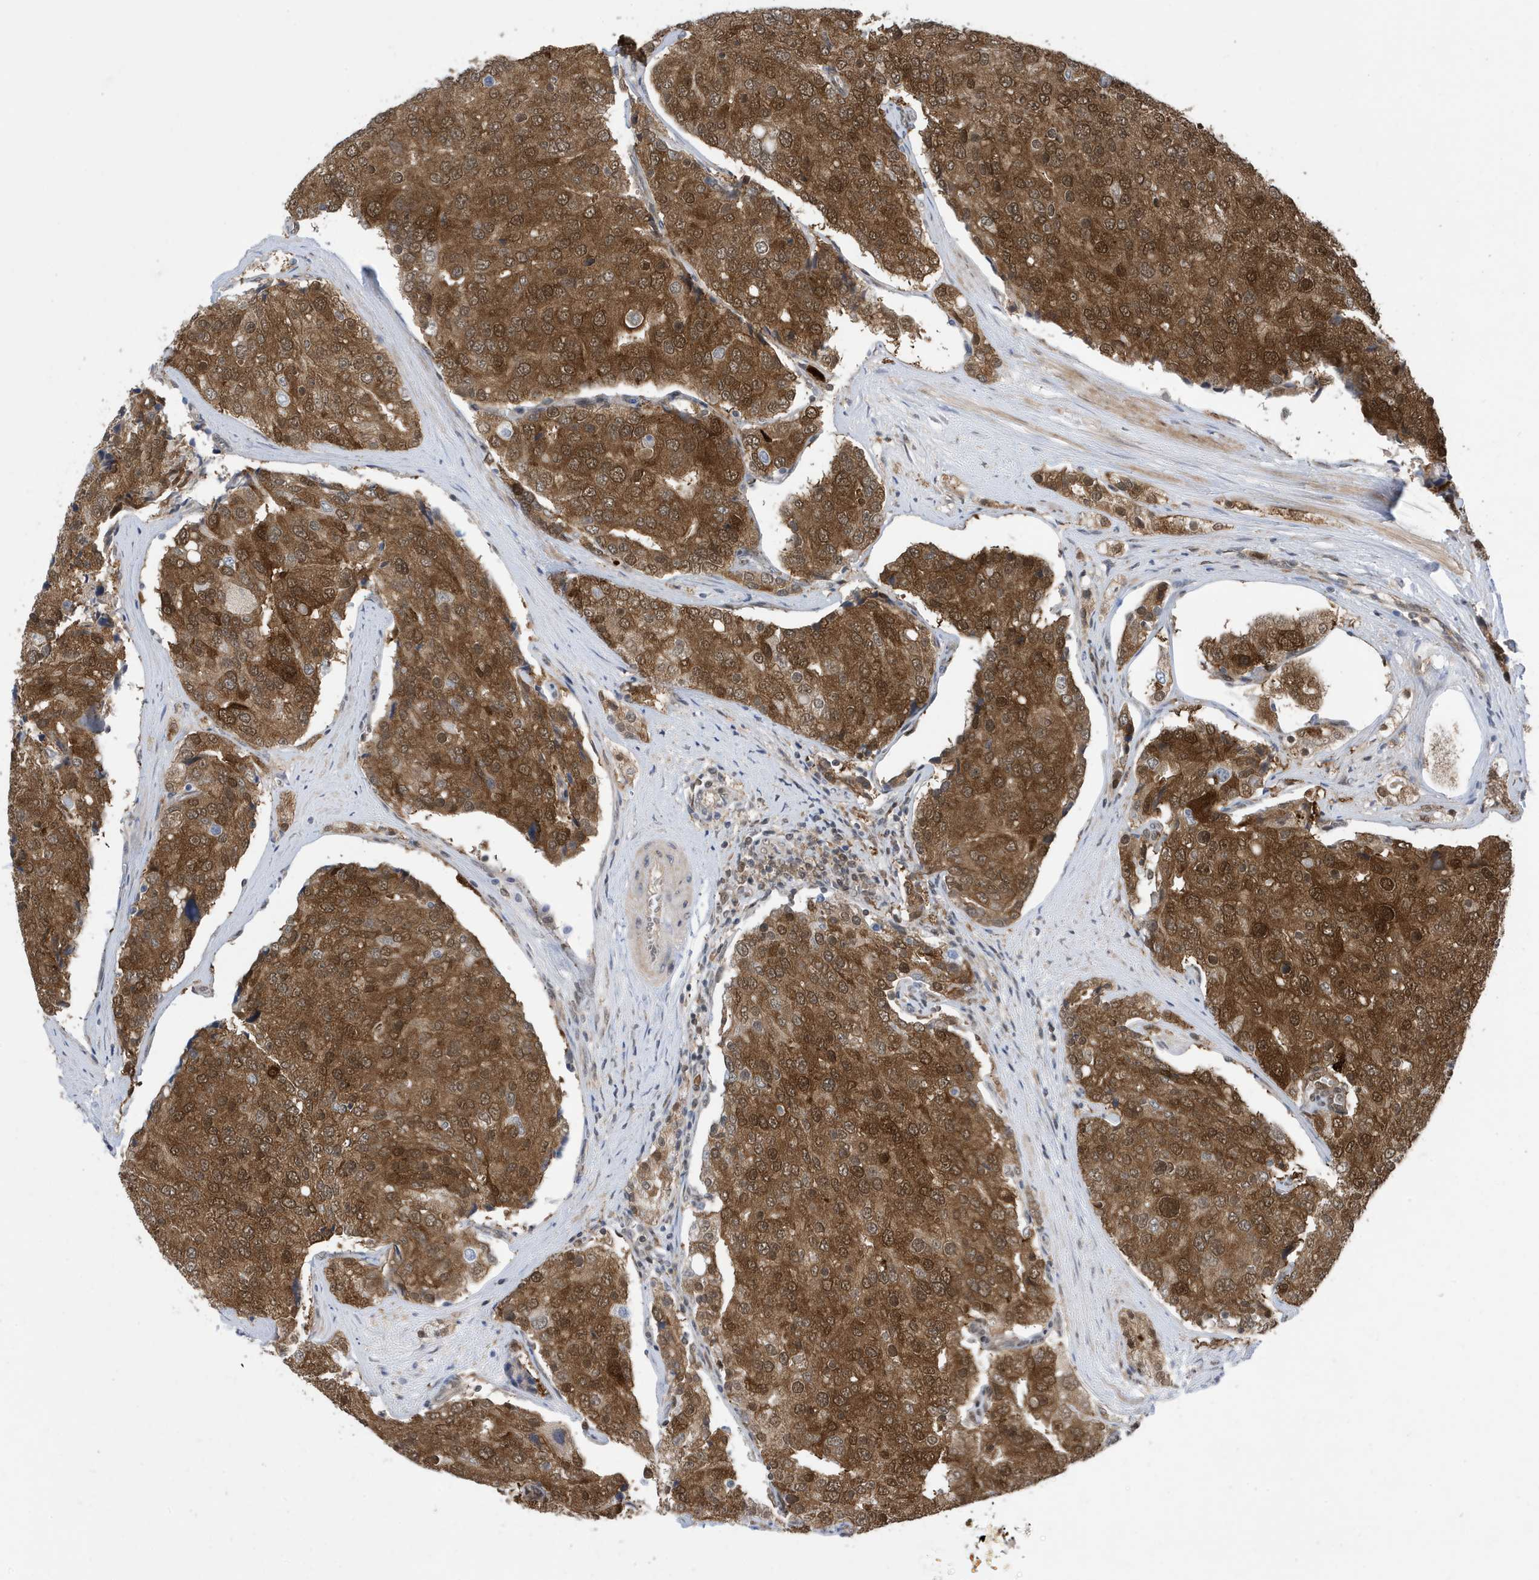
{"staining": {"intensity": "strong", "quantity": ">75%", "location": "cytoplasmic/membranous,nuclear"}, "tissue": "prostate cancer", "cell_type": "Tumor cells", "image_type": "cancer", "snomed": [{"axis": "morphology", "description": "Adenocarcinoma, High grade"}, {"axis": "topography", "description": "Prostate"}], "caption": "A histopathology image of prostate cancer (adenocarcinoma (high-grade)) stained for a protein exhibits strong cytoplasmic/membranous and nuclear brown staining in tumor cells.", "gene": "UBQLN1", "patient": {"sex": "male", "age": 50}}